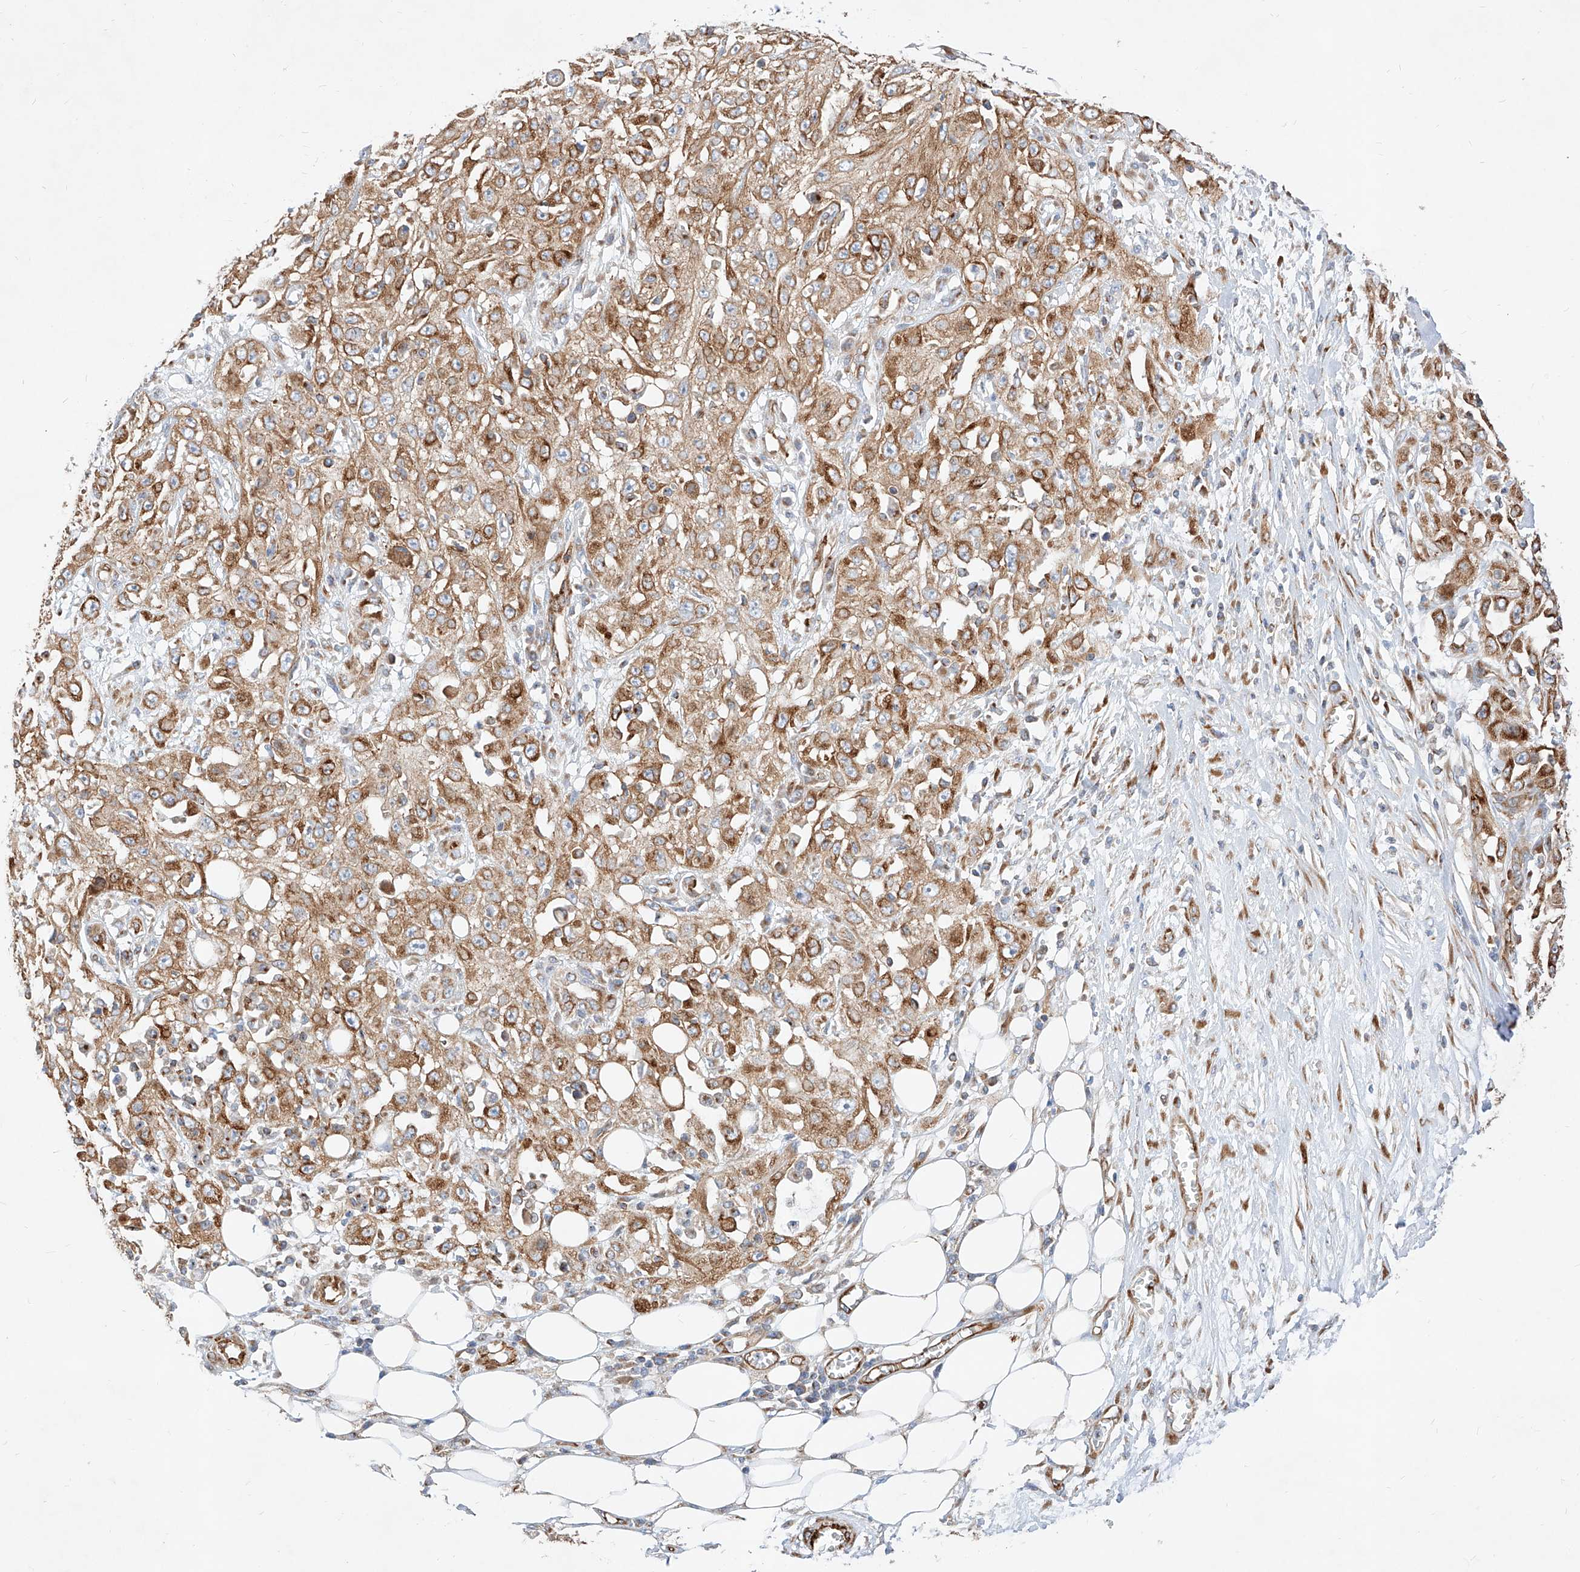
{"staining": {"intensity": "moderate", "quantity": ">75%", "location": "cytoplasmic/membranous"}, "tissue": "skin cancer", "cell_type": "Tumor cells", "image_type": "cancer", "snomed": [{"axis": "morphology", "description": "Squamous cell carcinoma, NOS"}, {"axis": "morphology", "description": "Squamous cell carcinoma, metastatic, NOS"}, {"axis": "topography", "description": "Skin"}, {"axis": "topography", "description": "Lymph node"}], "caption": "This photomicrograph exhibits IHC staining of human skin cancer, with medium moderate cytoplasmic/membranous expression in about >75% of tumor cells.", "gene": "CSGALNACT2", "patient": {"sex": "male", "age": 75}}